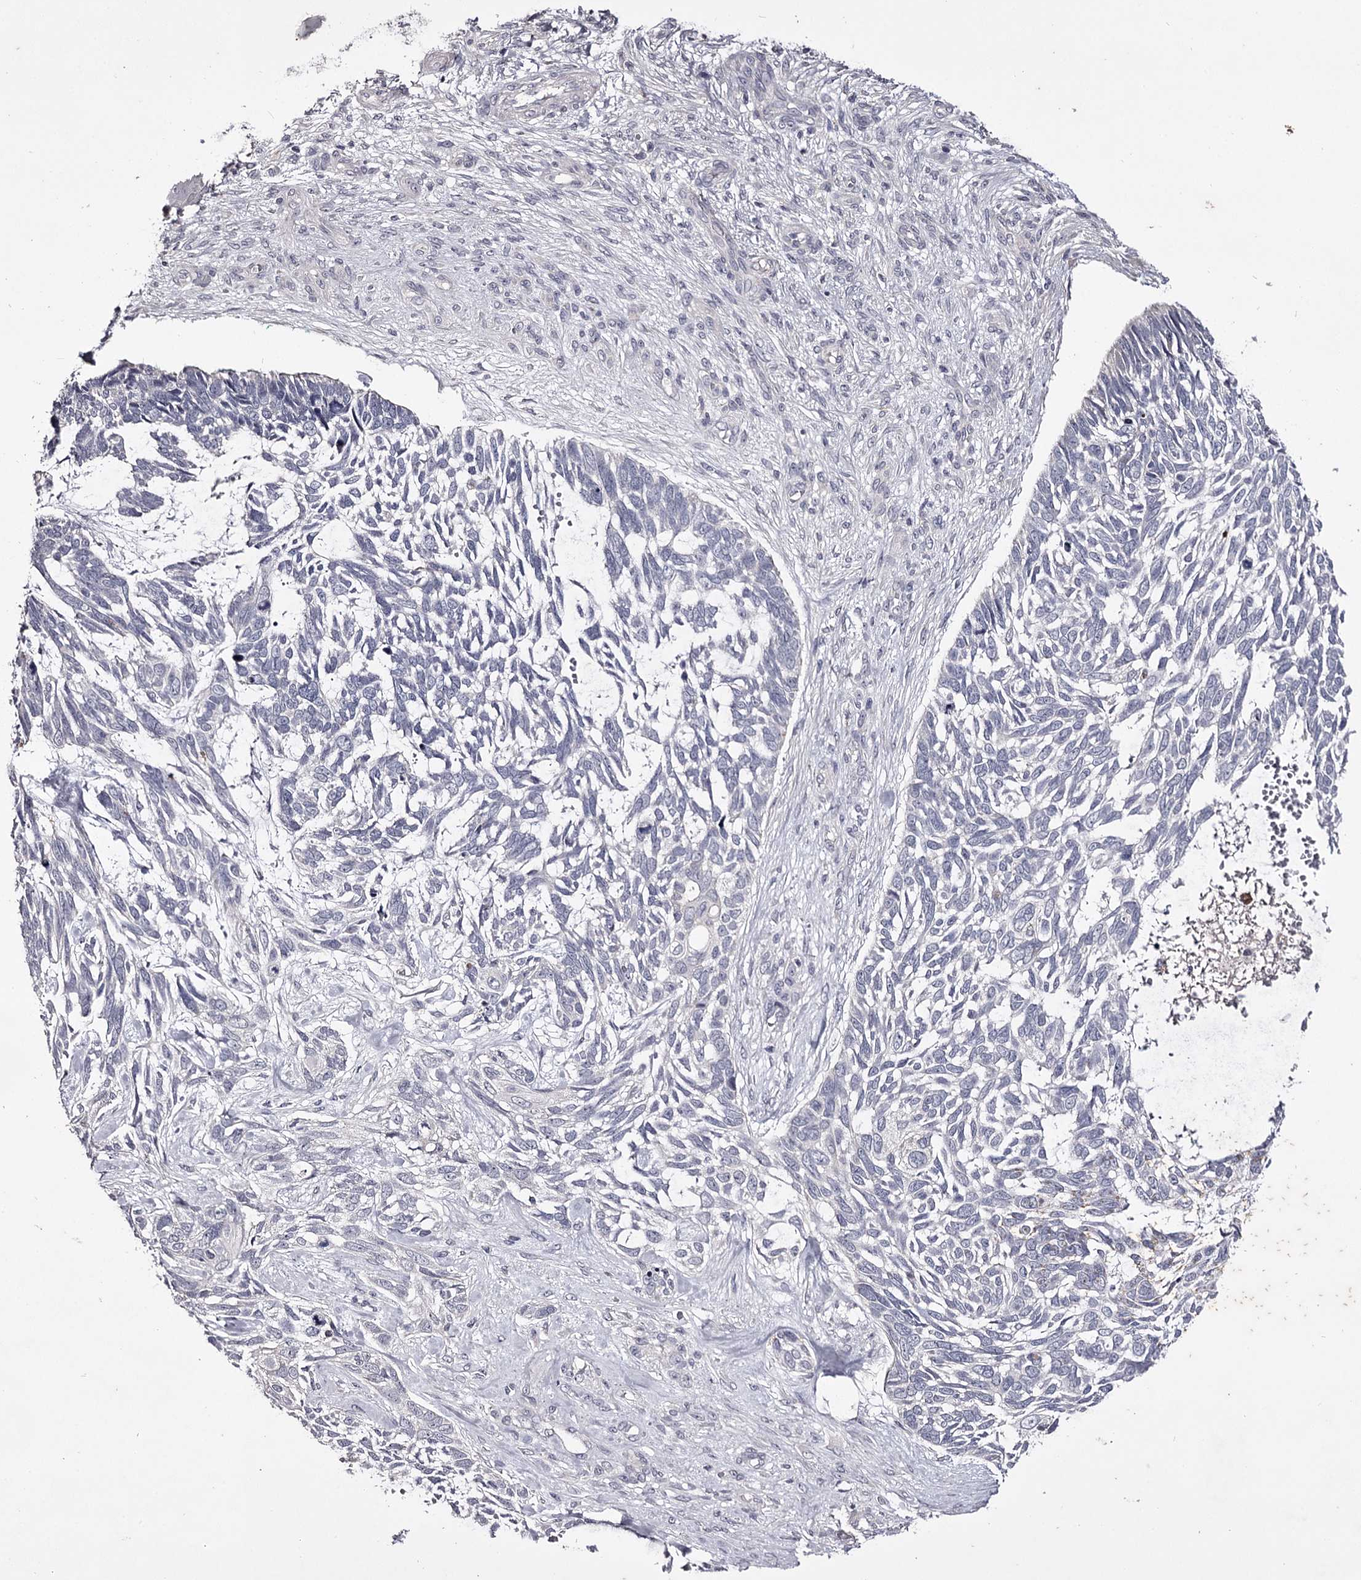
{"staining": {"intensity": "negative", "quantity": "none", "location": "none"}, "tissue": "skin cancer", "cell_type": "Tumor cells", "image_type": "cancer", "snomed": [{"axis": "morphology", "description": "Basal cell carcinoma"}, {"axis": "topography", "description": "Skin"}], "caption": "IHC histopathology image of neoplastic tissue: basal cell carcinoma (skin) stained with DAB (3,3'-diaminobenzidine) shows no significant protein expression in tumor cells. (DAB IHC, high magnification).", "gene": "PRM2", "patient": {"sex": "male", "age": 88}}